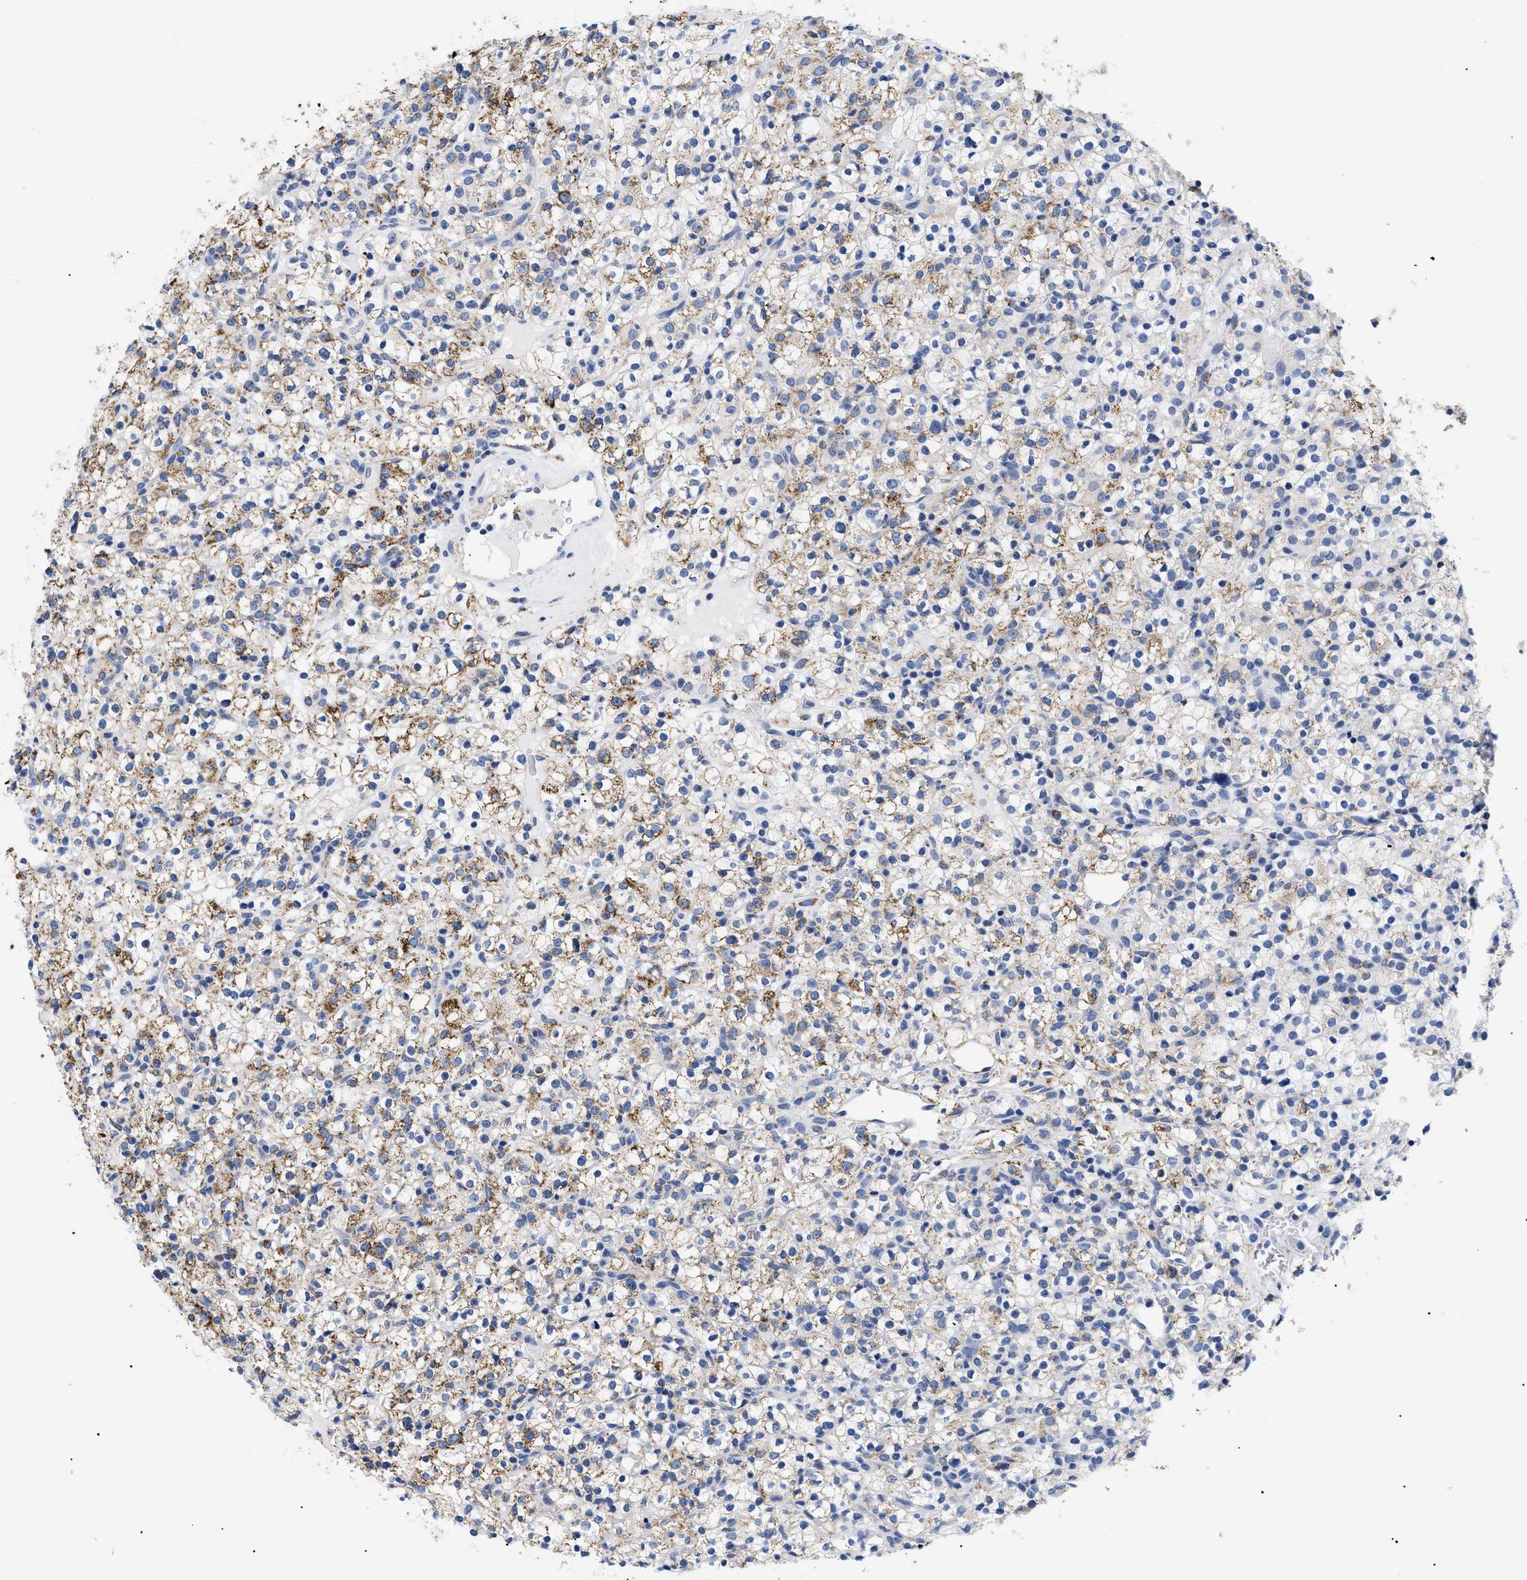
{"staining": {"intensity": "moderate", "quantity": "25%-75%", "location": "cytoplasmic/membranous"}, "tissue": "renal cancer", "cell_type": "Tumor cells", "image_type": "cancer", "snomed": [{"axis": "morphology", "description": "Normal tissue, NOS"}, {"axis": "morphology", "description": "Adenocarcinoma, NOS"}, {"axis": "topography", "description": "Kidney"}], "caption": "Renal cancer (adenocarcinoma) tissue demonstrates moderate cytoplasmic/membranous expression in about 25%-75% of tumor cells The protein is stained brown, and the nuclei are stained in blue (DAB IHC with brightfield microscopy, high magnification).", "gene": "GPR149", "patient": {"sex": "female", "age": 72}}